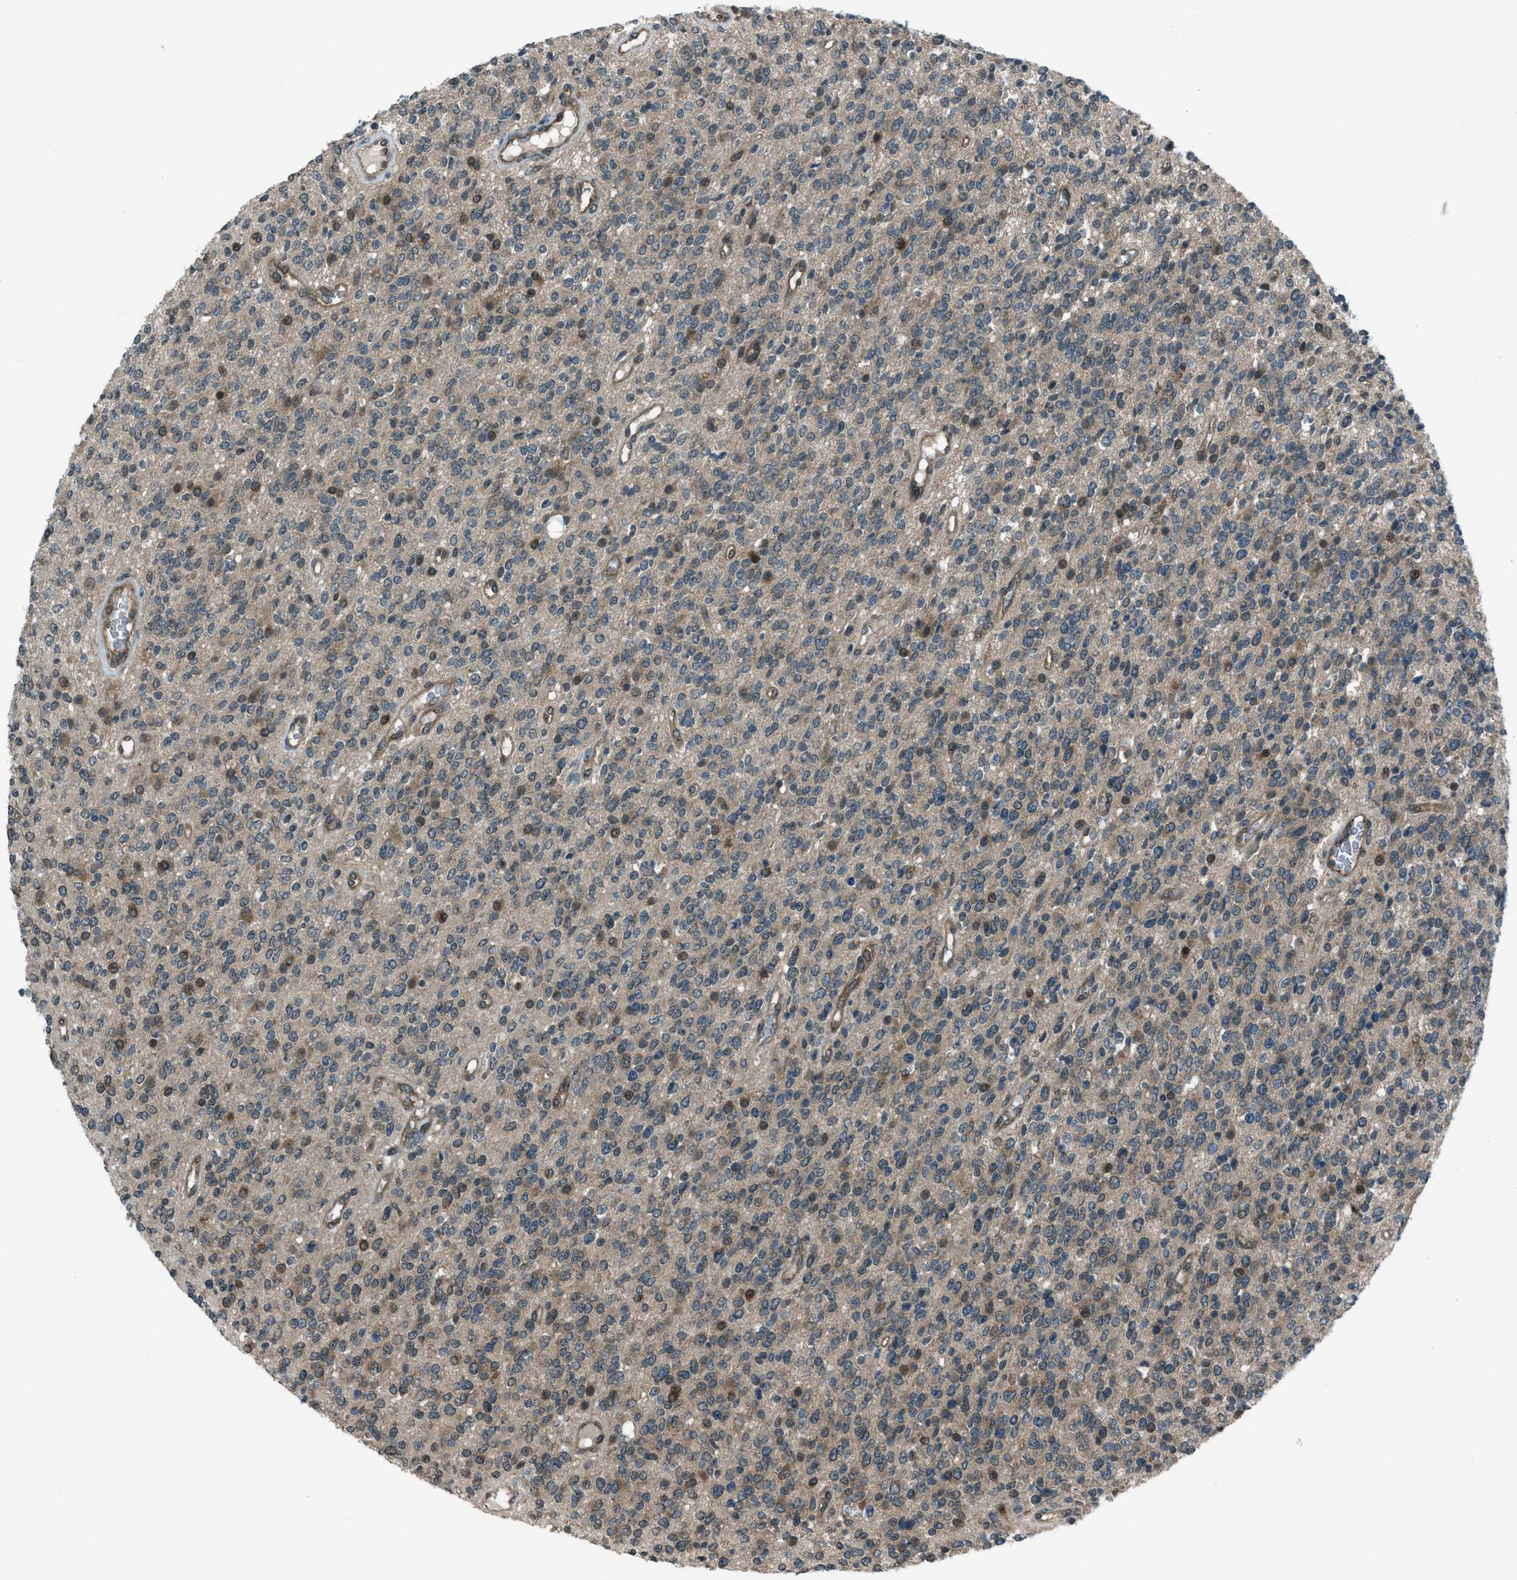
{"staining": {"intensity": "moderate", "quantity": "<25%", "location": "cytoplasmic/membranous,nuclear"}, "tissue": "glioma", "cell_type": "Tumor cells", "image_type": "cancer", "snomed": [{"axis": "morphology", "description": "Glioma, malignant, High grade"}, {"axis": "topography", "description": "Brain"}], "caption": "Brown immunohistochemical staining in glioma shows moderate cytoplasmic/membranous and nuclear staining in about <25% of tumor cells.", "gene": "ASAP2", "patient": {"sex": "male", "age": 34}}